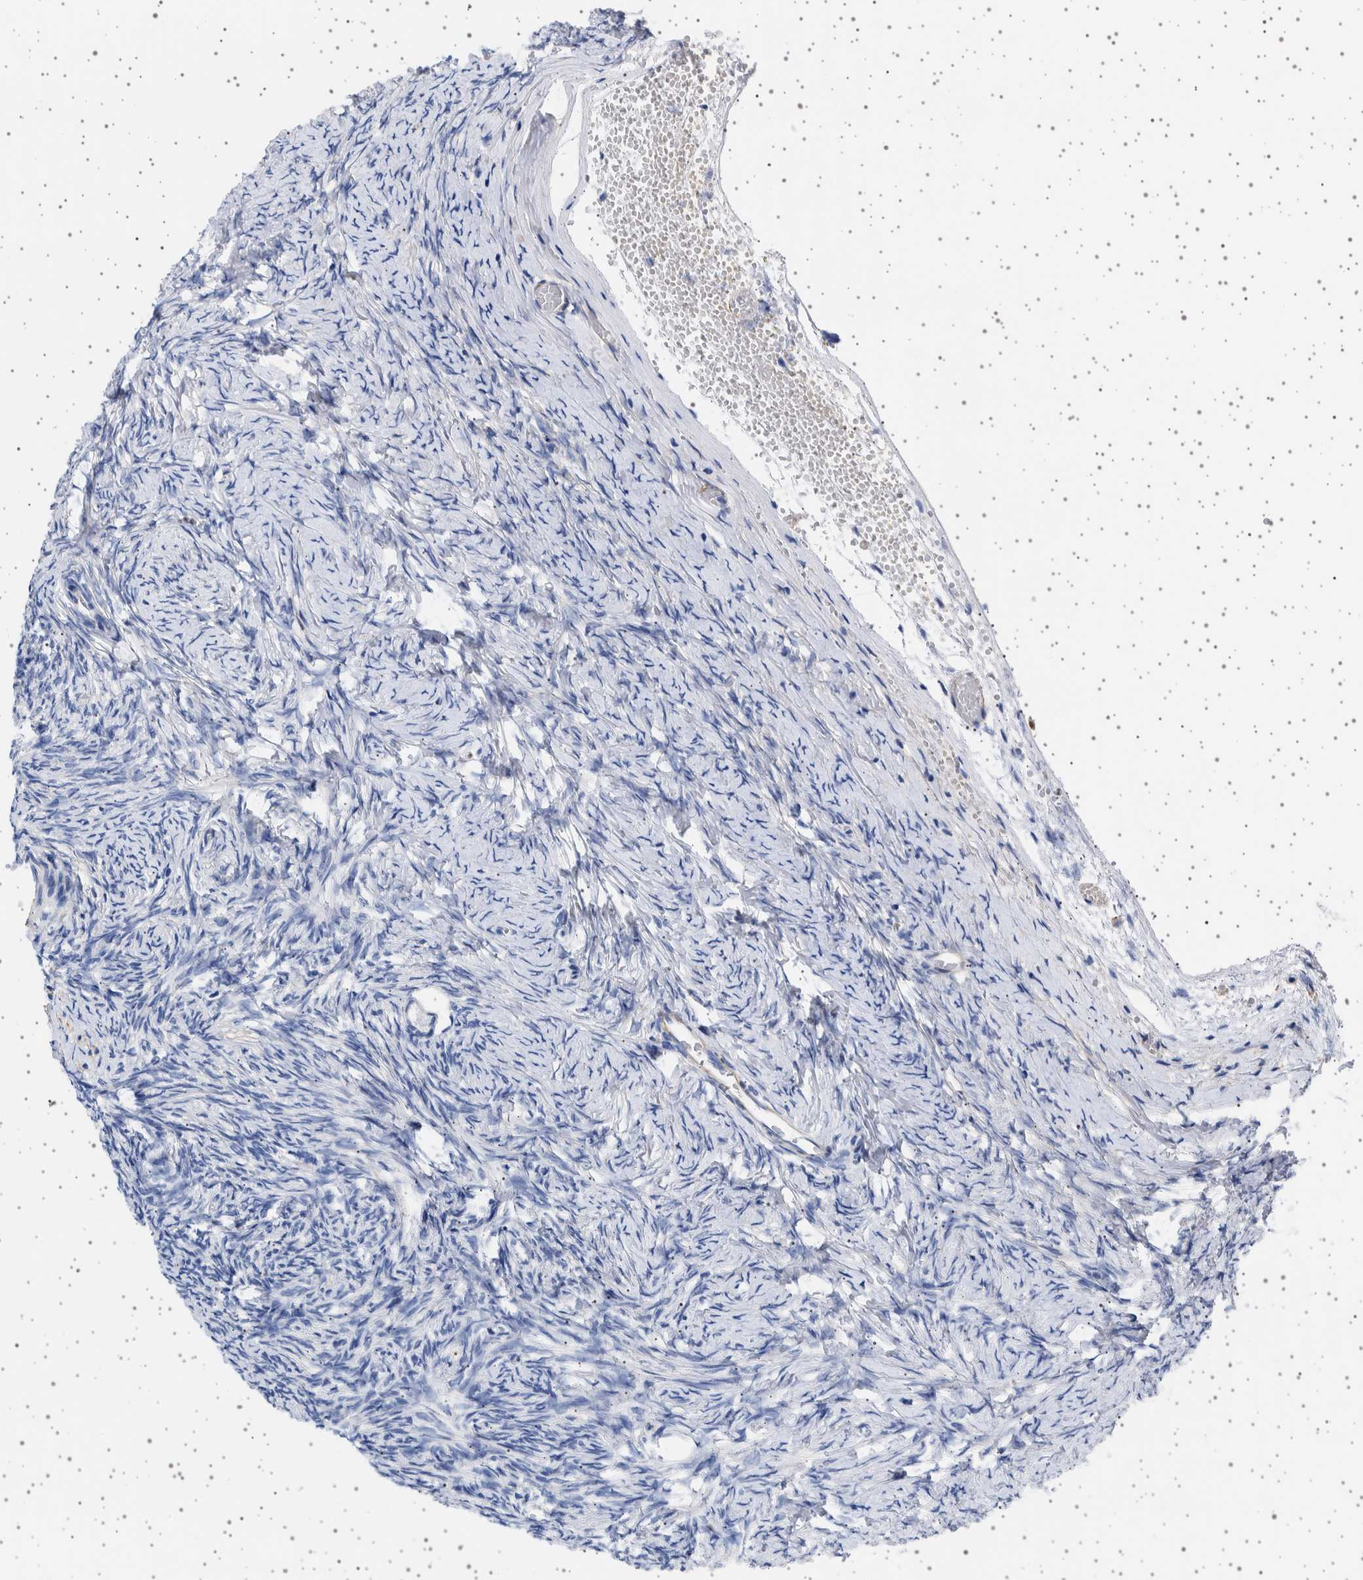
{"staining": {"intensity": "negative", "quantity": "none", "location": "none"}, "tissue": "ovary", "cell_type": "Ovarian stroma cells", "image_type": "normal", "snomed": [{"axis": "morphology", "description": "Normal tissue, NOS"}, {"axis": "topography", "description": "Ovary"}], "caption": "IHC histopathology image of normal ovary stained for a protein (brown), which reveals no expression in ovarian stroma cells.", "gene": "SEPTIN4", "patient": {"sex": "female", "age": 27}}